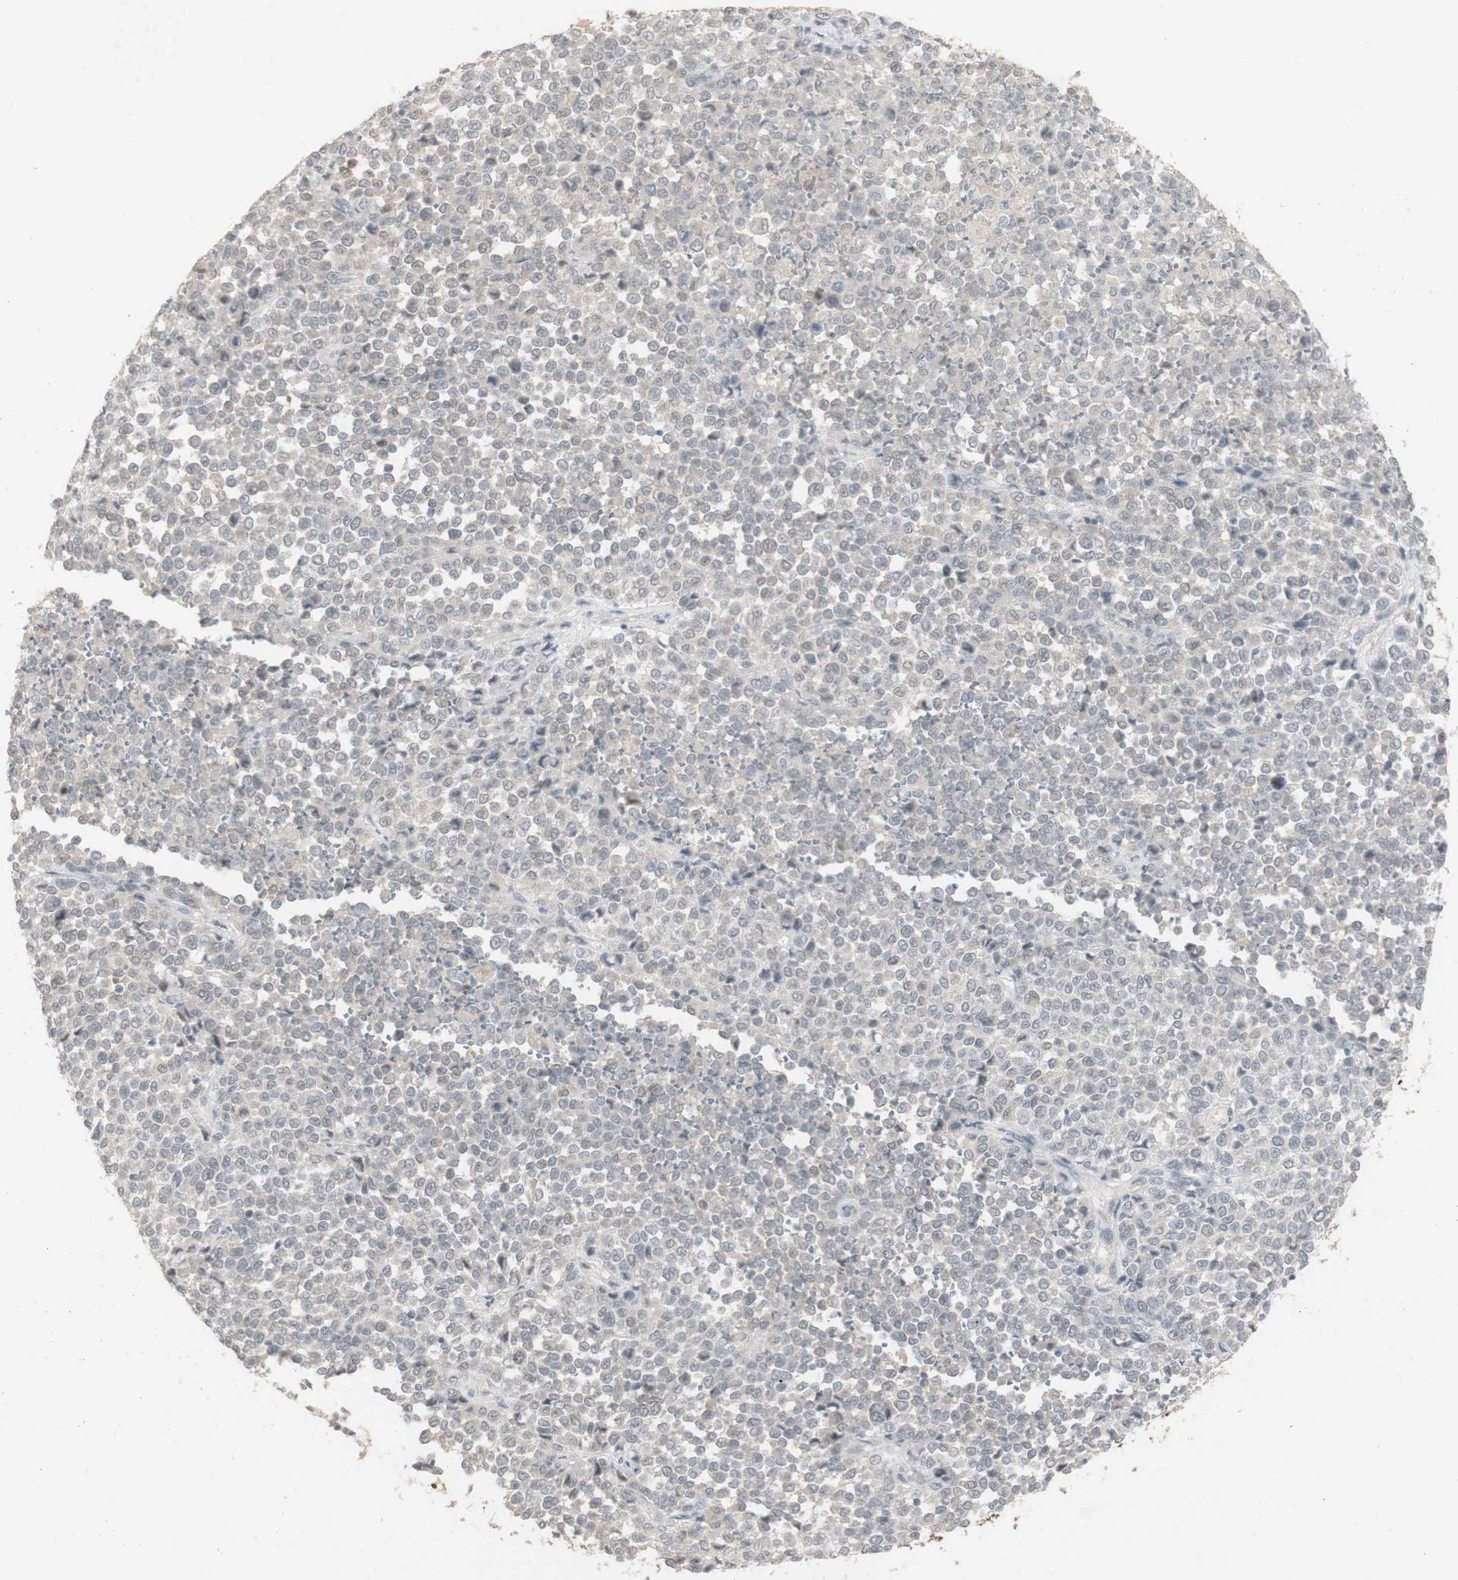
{"staining": {"intensity": "negative", "quantity": "none", "location": "none"}, "tissue": "melanoma", "cell_type": "Tumor cells", "image_type": "cancer", "snomed": [{"axis": "morphology", "description": "Malignant melanoma, Metastatic site"}, {"axis": "topography", "description": "Pancreas"}], "caption": "A high-resolution micrograph shows IHC staining of malignant melanoma (metastatic site), which reveals no significant positivity in tumor cells. (Stains: DAB immunohistochemistry with hematoxylin counter stain, Microscopy: brightfield microscopy at high magnification).", "gene": "C1orf116", "patient": {"sex": "female", "age": 30}}